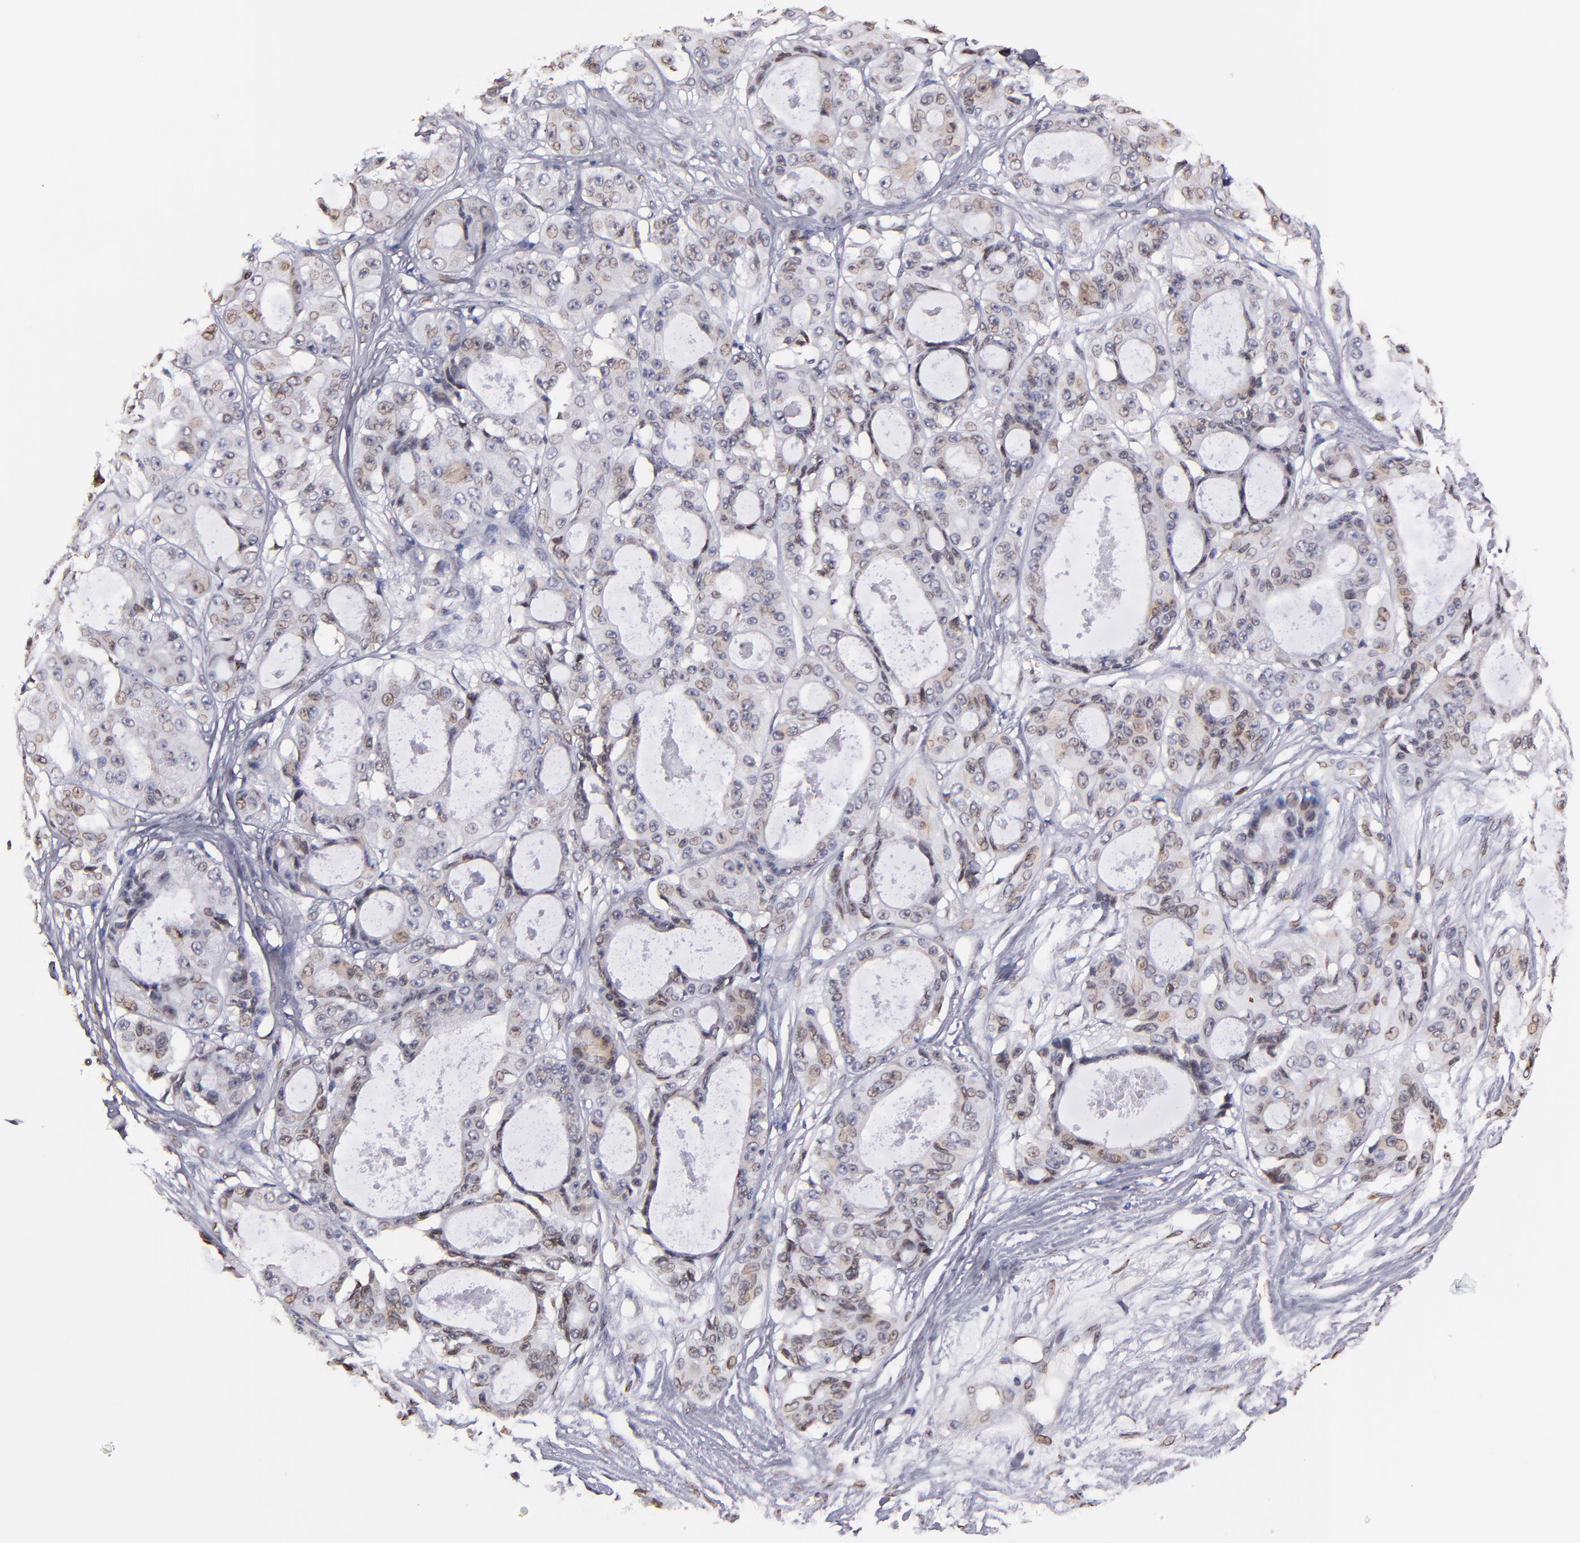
{"staining": {"intensity": "moderate", "quantity": "25%-75%", "location": "cytoplasmic/membranous,nuclear"}, "tissue": "ovarian cancer", "cell_type": "Tumor cells", "image_type": "cancer", "snomed": [{"axis": "morphology", "description": "Carcinoma, endometroid"}, {"axis": "topography", "description": "Ovary"}], "caption": "Immunohistochemistry (IHC) (DAB (3,3'-diaminobenzidine)) staining of ovarian cancer reveals moderate cytoplasmic/membranous and nuclear protein positivity in approximately 25%-75% of tumor cells.", "gene": "PUM3", "patient": {"sex": "female", "age": 61}}